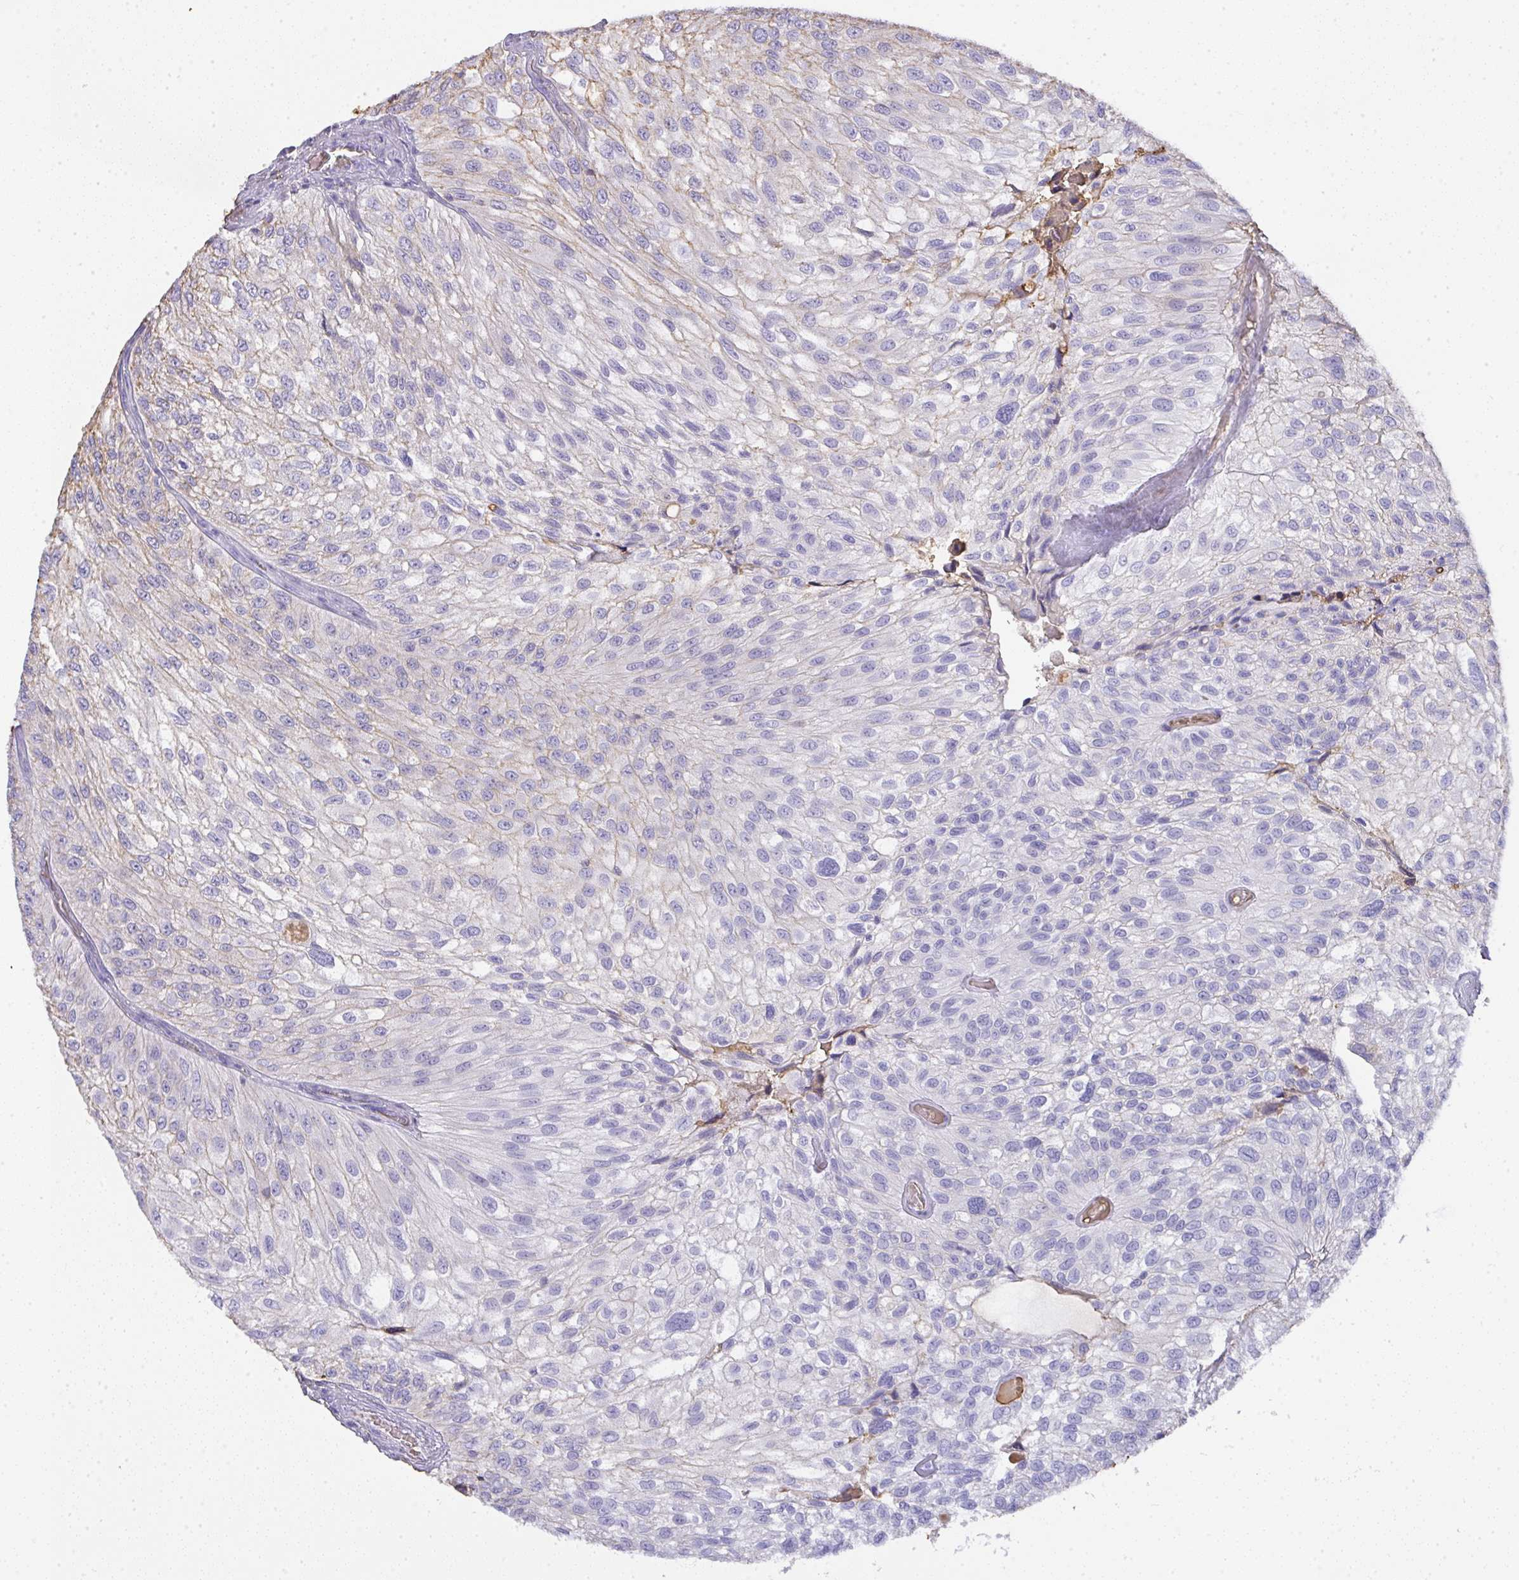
{"staining": {"intensity": "weak", "quantity": "<25%", "location": "cytoplasmic/membranous"}, "tissue": "urothelial cancer", "cell_type": "Tumor cells", "image_type": "cancer", "snomed": [{"axis": "morphology", "description": "Urothelial carcinoma, NOS"}, {"axis": "topography", "description": "Urinary bladder"}], "caption": "DAB (3,3'-diaminobenzidine) immunohistochemical staining of transitional cell carcinoma exhibits no significant positivity in tumor cells. (DAB IHC, high magnification).", "gene": "SMYD5", "patient": {"sex": "male", "age": 87}}